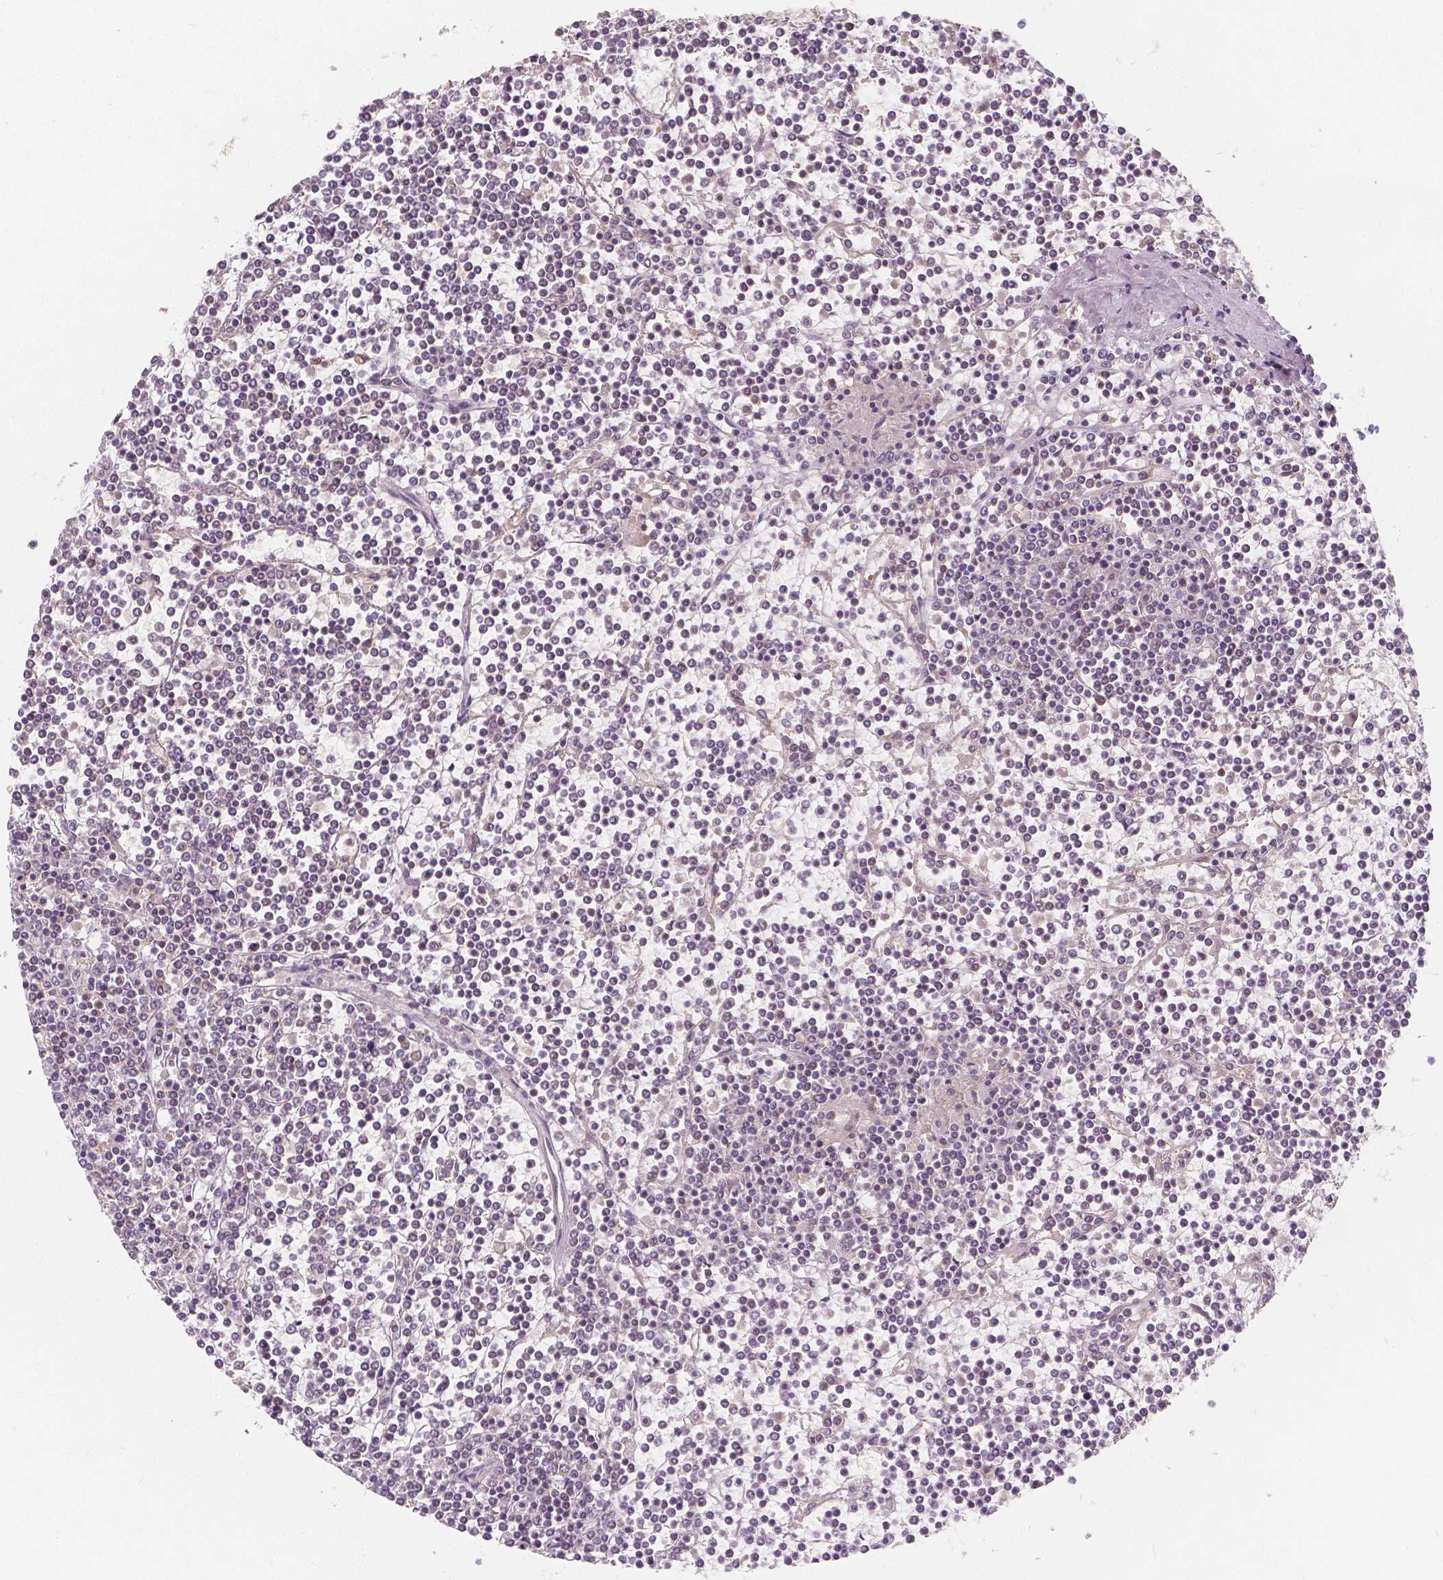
{"staining": {"intensity": "negative", "quantity": "none", "location": "none"}, "tissue": "lymphoma", "cell_type": "Tumor cells", "image_type": "cancer", "snomed": [{"axis": "morphology", "description": "Malignant lymphoma, non-Hodgkin's type, Low grade"}, {"axis": "topography", "description": "Spleen"}], "caption": "This is a histopathology image of IHC staining of lymphoma, which shows no positivity in tumor cells. (DAB (3,3'-diaminobenzidine) IHC with hematoxylin counter stain).", "gene": "SNX12", "patient": {"sex": "female", "age": 19}}